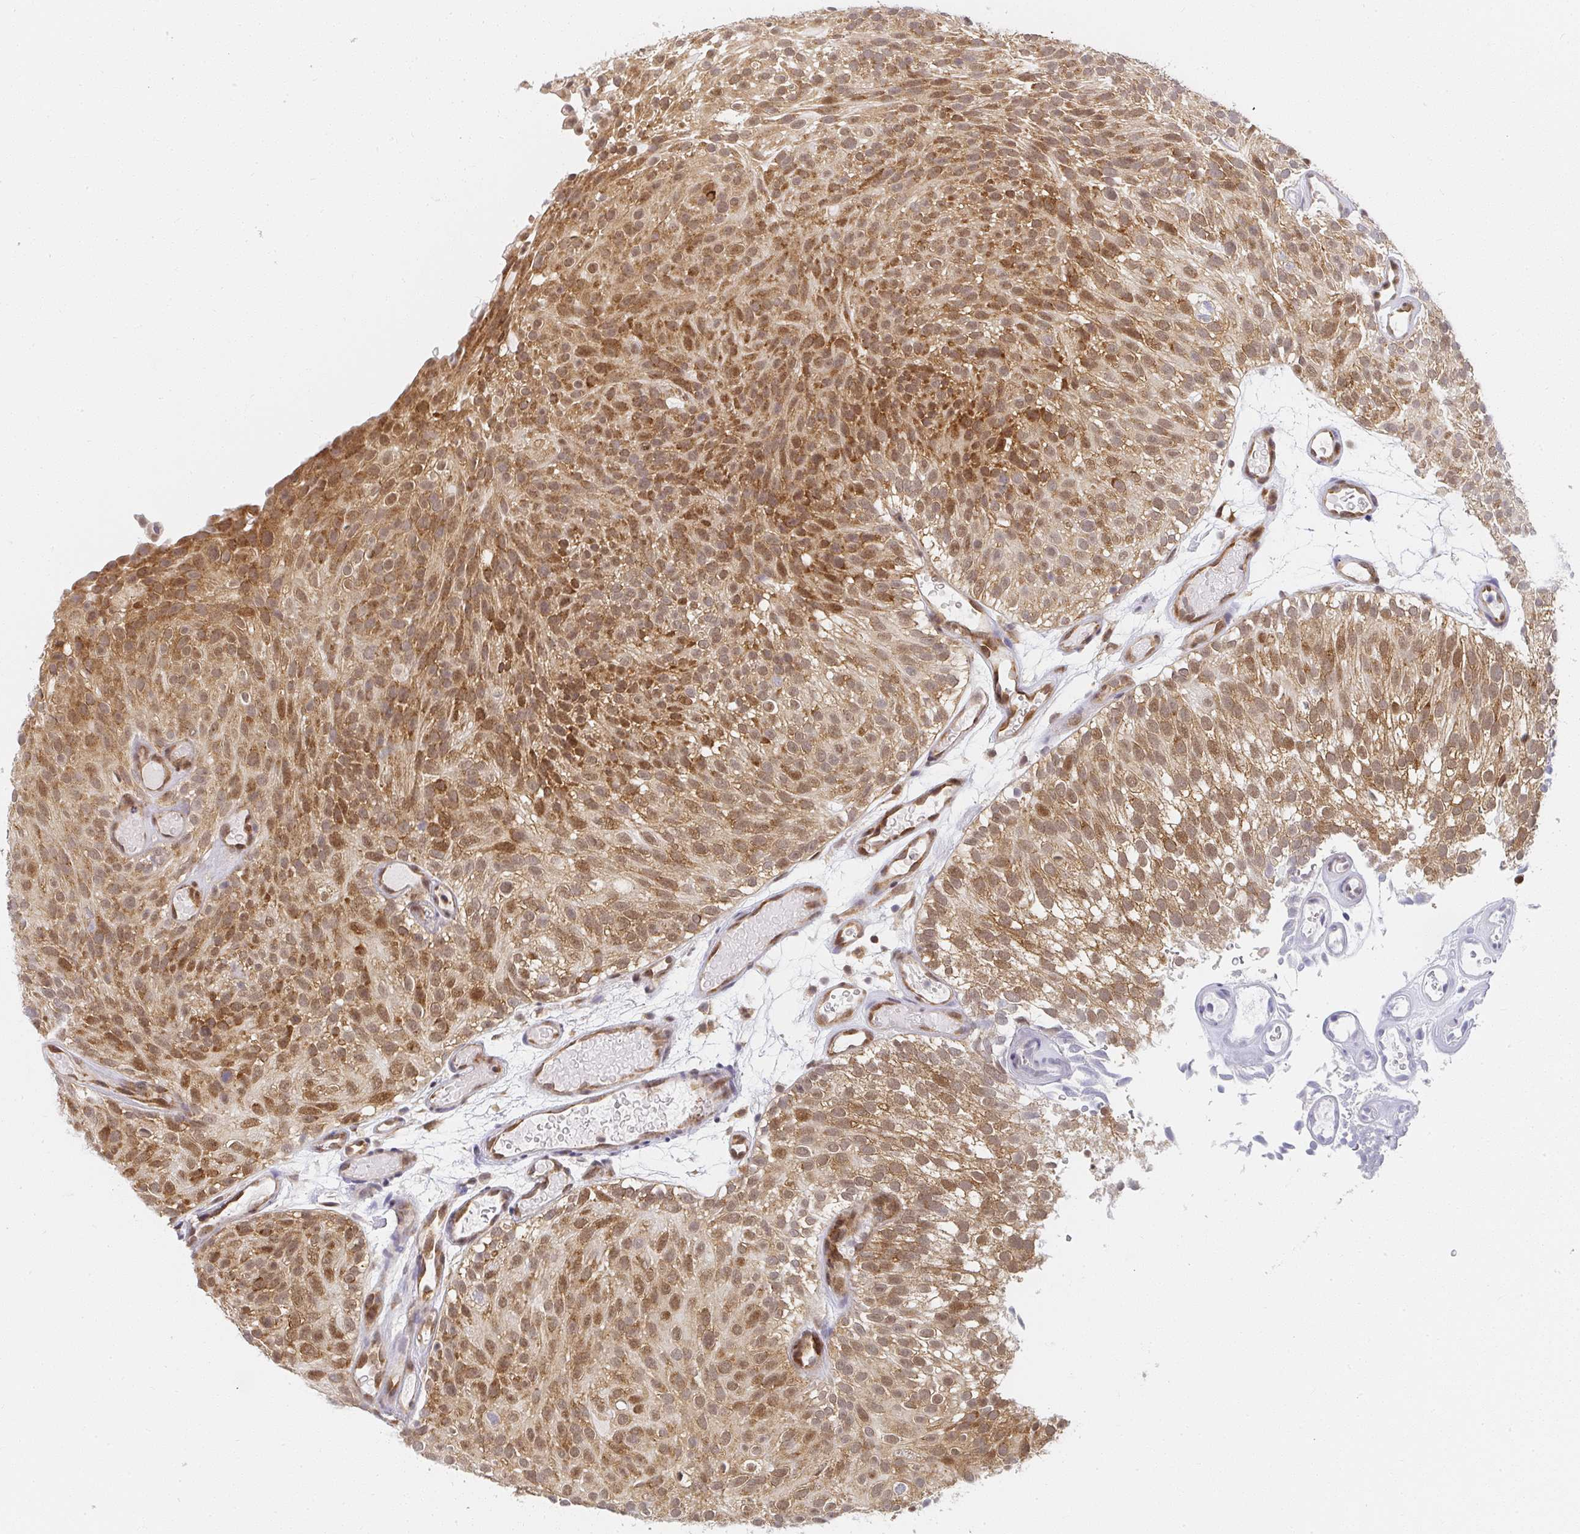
{"staining": {"intensity": "moderate", "quantity": ">75%", "location": "cytoplasmic/membranous,nuclear"}, "tissue": "urothelial cancer", "cell_type": "Tumor cells", "image_type": "cancer", "snomed": [{"axis": "morphology", "description": "Urothelial carcinoma, Low grade"}, {"axis": "topography", "description": "Urinary bladder"}], "caption": "Moderate cytoplasmic/membranous and nuclear staining for a protein is appreciated in about >75% of tumor cells of urothelial cancer using IHC.", "gene": "SYNCRIP", "patient": {"sex": "male", "age": 78}}